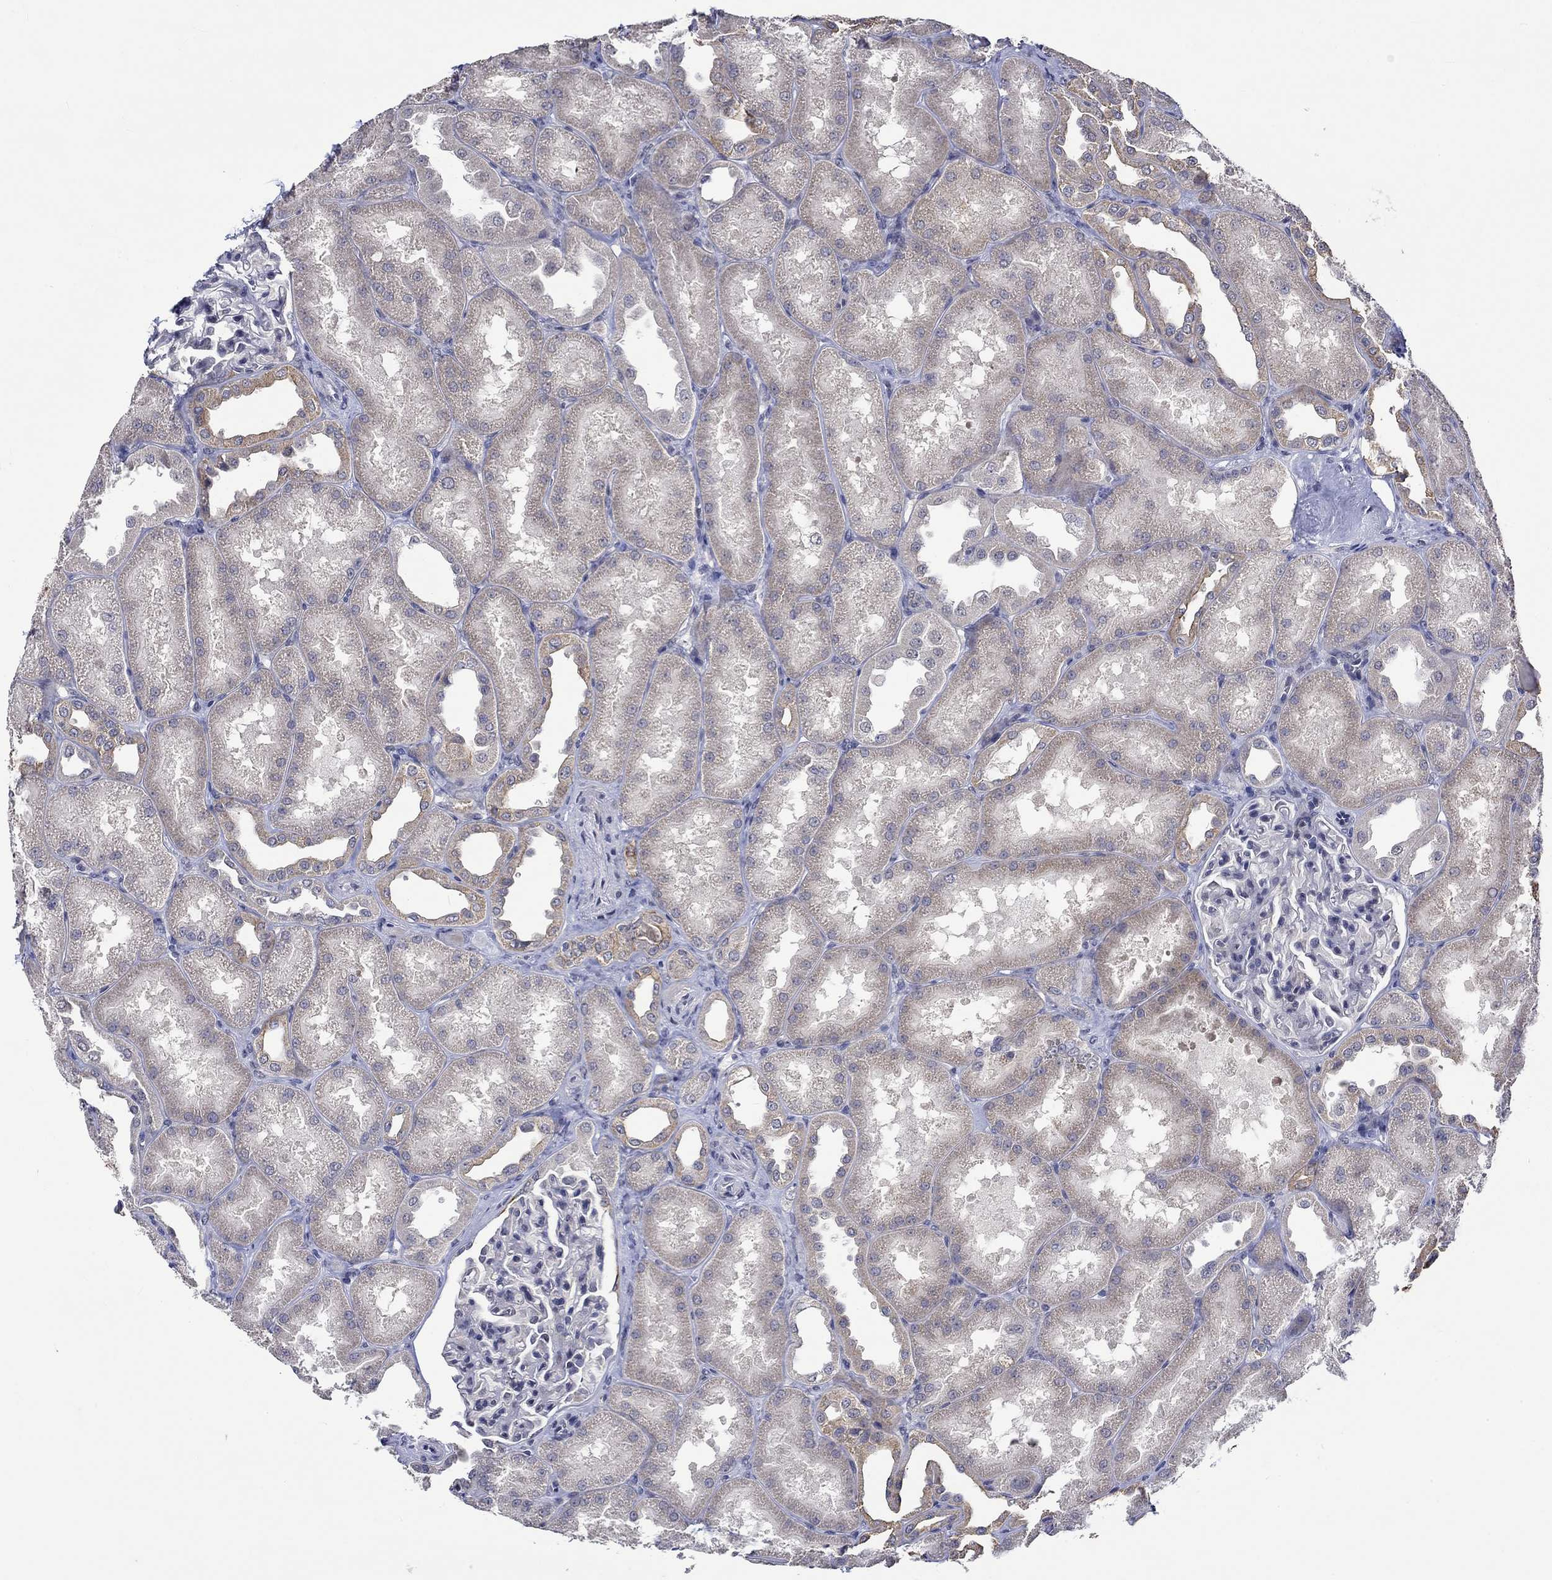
{"staining": {"intensity": "negative", "quantity": "none", "location": "none"}, "tissue": "kidney", "cell_type": "Cells in glomeruli", "image_type": "normal", "snomed": [{"axis": "morphology", "description": "Normal tissue, NOS"}, {"axis": "topography", "description": "Kidney"}], "caption": "Kidney was stained to show a protein in brown. There is no significant expression in cells in glomeruli. (DAB (3,3'-diaminobenzidine) immunohistochemistry (IHC), high magnification).", "gene": "DDX3Y", "patient": {"sex": "male", "age": 61}}